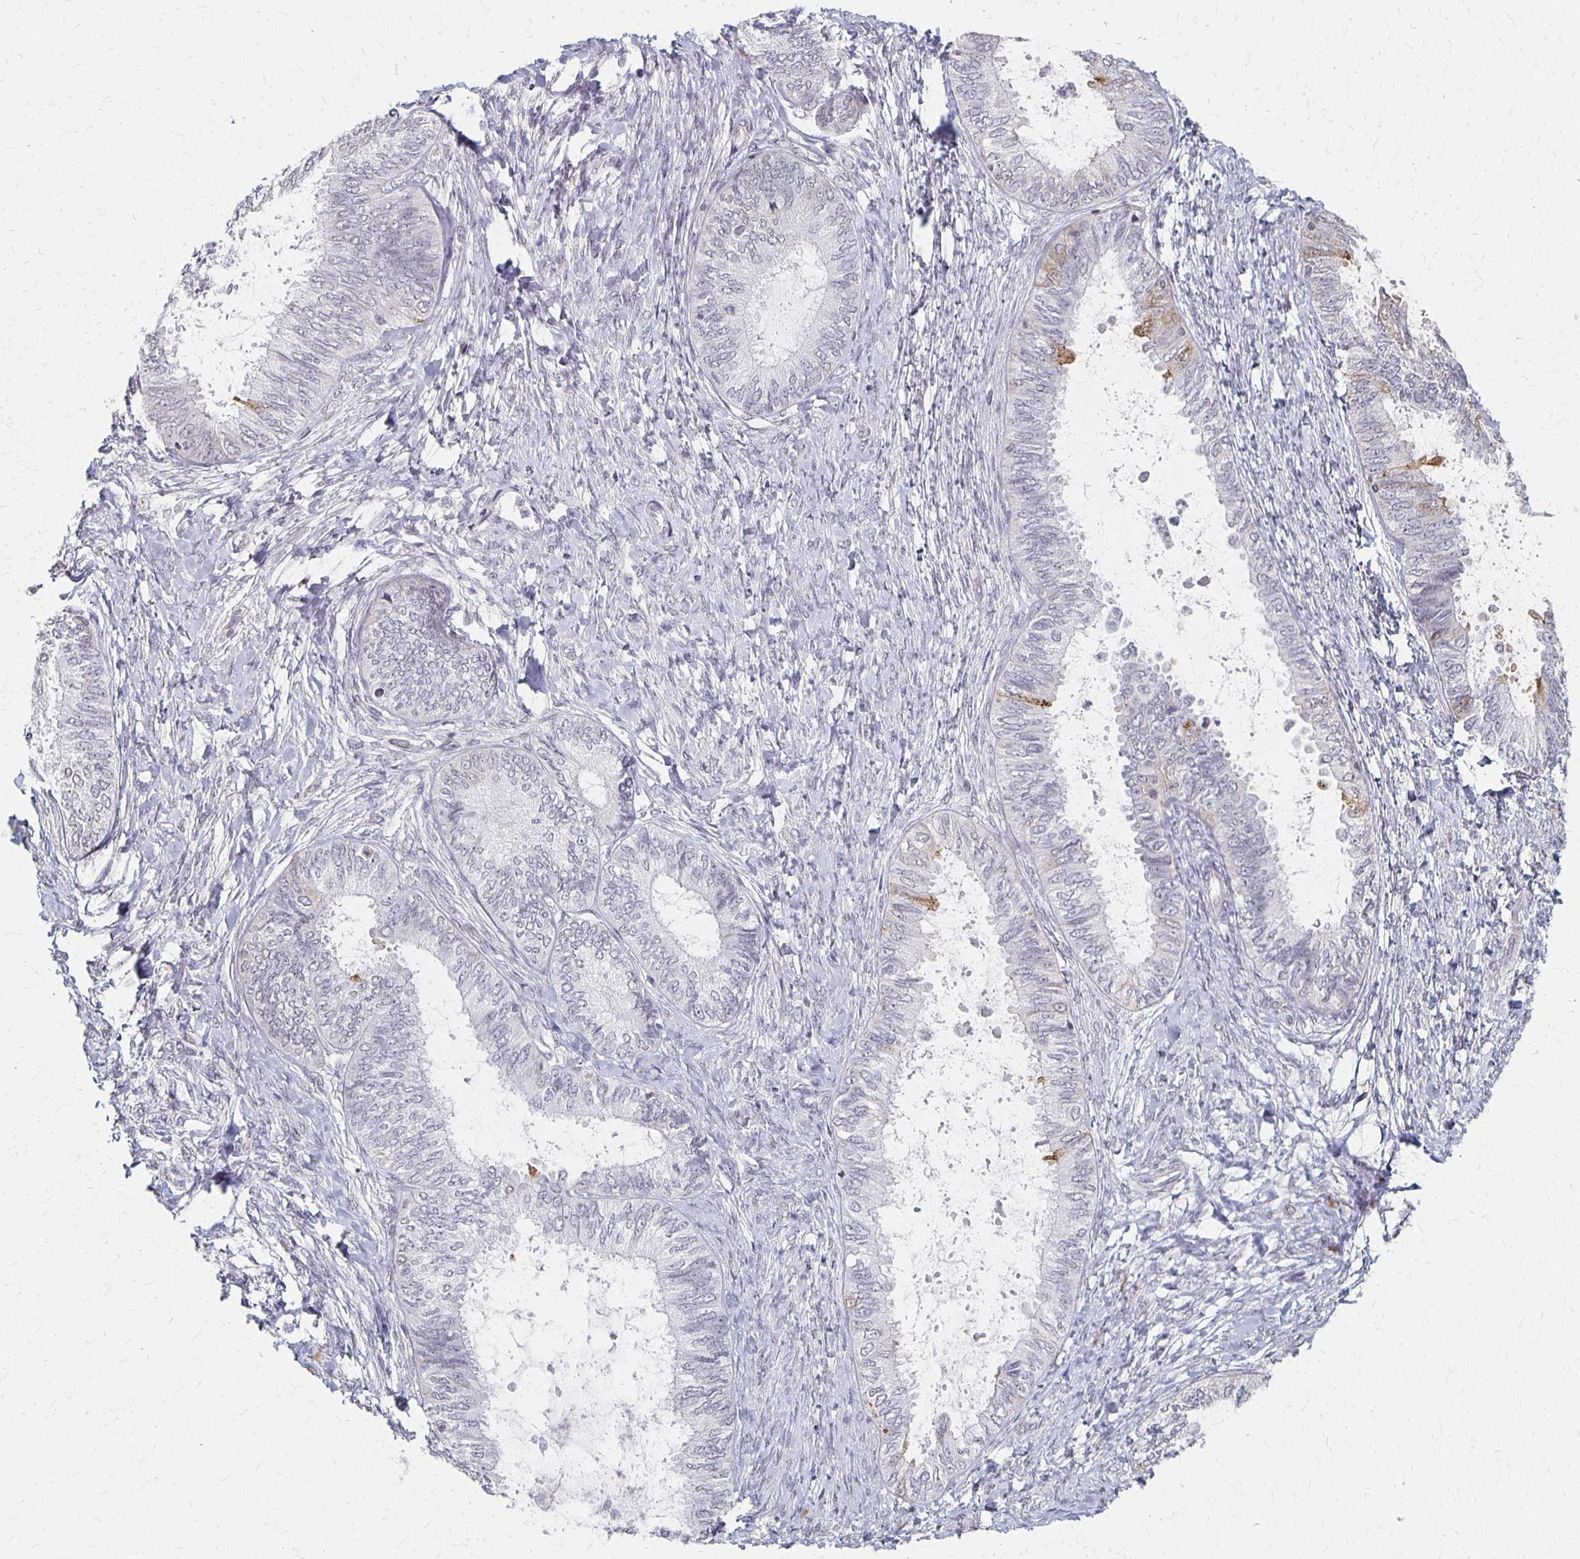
{"staining": {"intensity": "negative", "quantity": "none", "location": "none"}, "tissue": "ovarian cancer", "cell_type": "Tumor cells", "image_type": "cancer", "snomed": [{"axis": "morphology", "description": "Carcinoma, endometroid"}, {"axis": "topography", "description": "Ovary"}], "caption": "The photomicrograph reveals no staining of tumor cells in ovarian endometroid carcinoma.", "gene": "DAB1", "patient": {"sex": "female", "age": 70}}